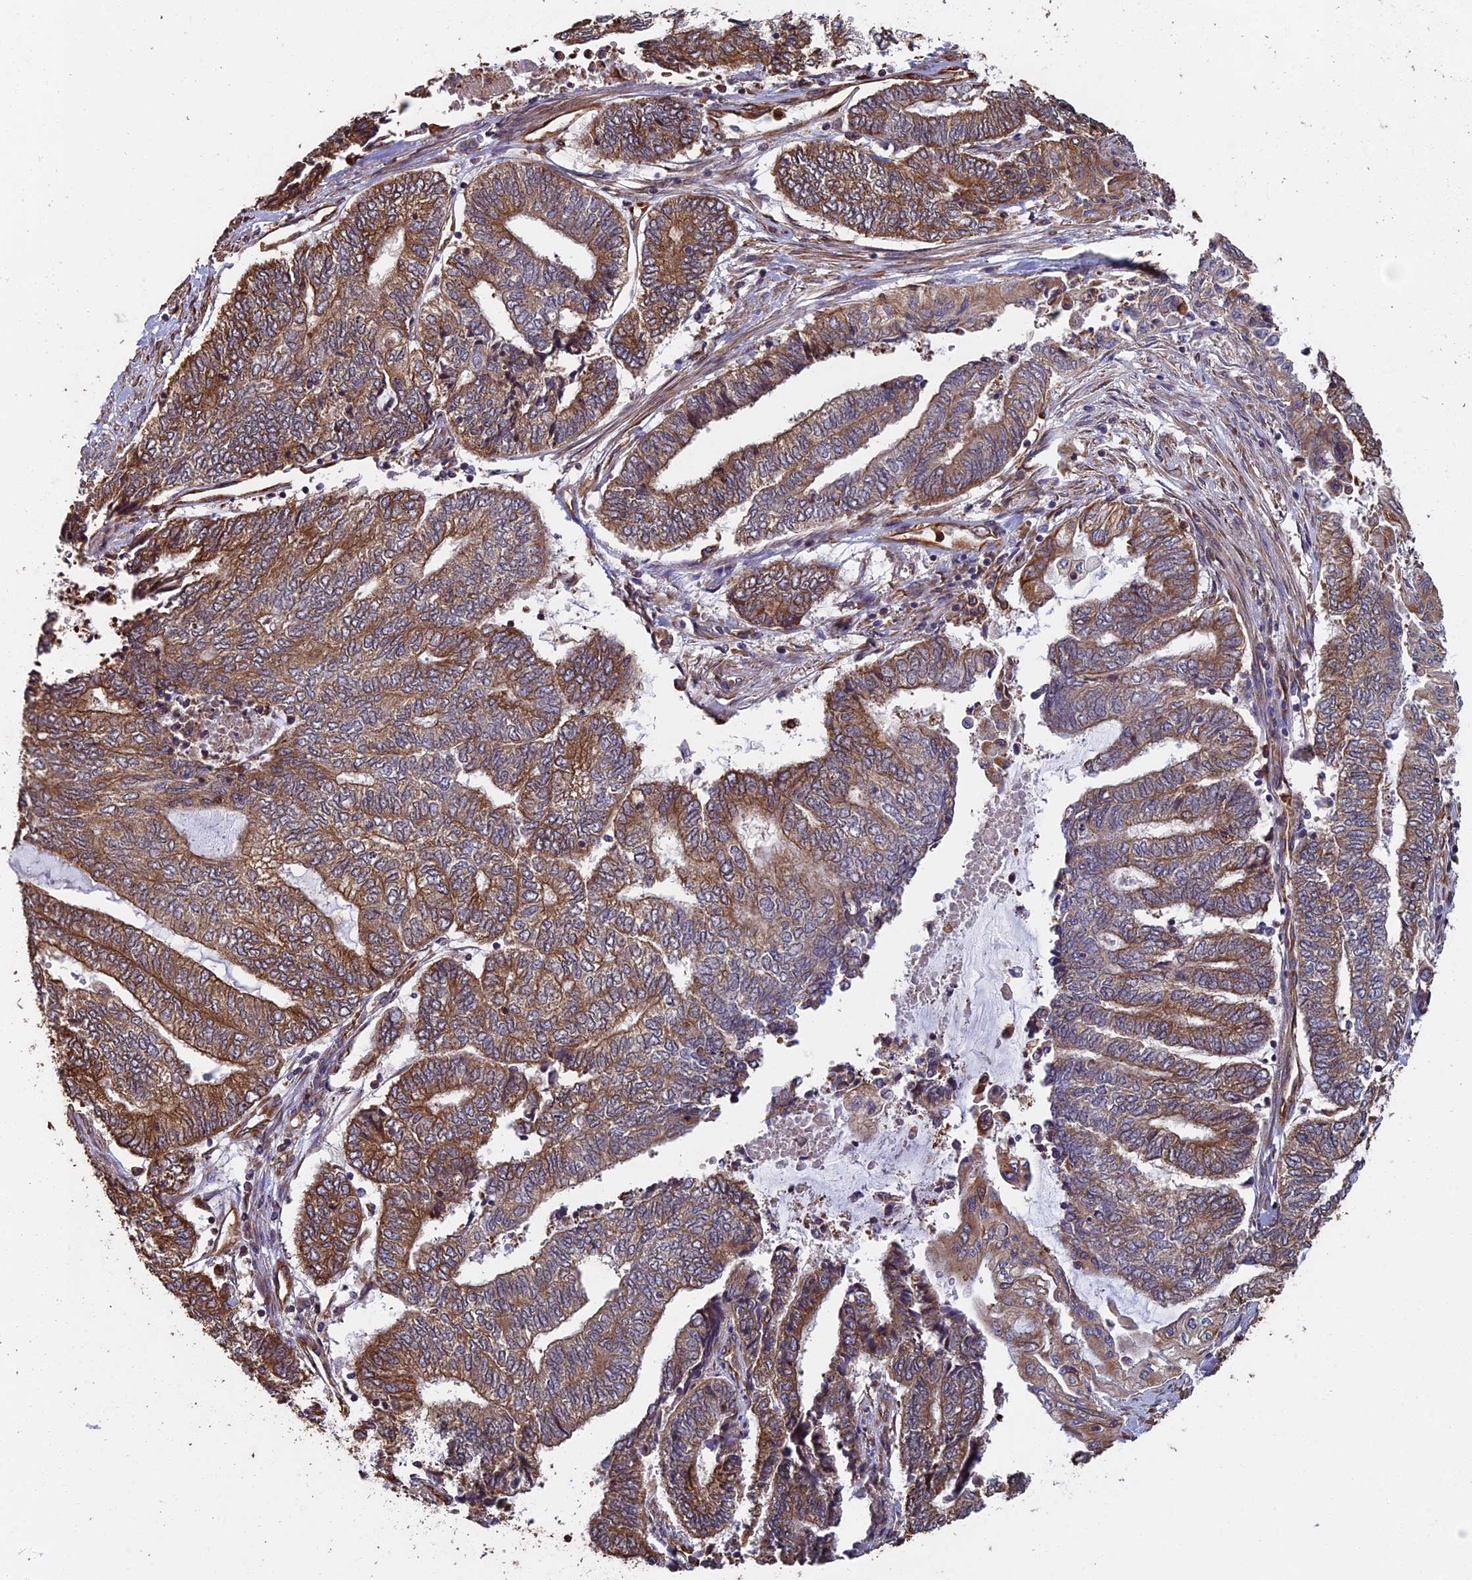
{"staining": {"intensity": "moderate", "quantity": "25%-75%", "location": "cytoplasmic/membranous"}, "tissue": "endometrial cancer", "cell_type": "Tumor cells", "image_type": "cancer", "snomed": [{"axis": "morphology", "description": "Adenocarcinoma, NOS"}, {"axis": "topography", "description": "Uterus"}, {"axis": "topography", "description": "Endometrium"}], "caption": "Endometrial cancer (adenocarcinoma) stained for a protein demonstrates moderate cytoplasmic/membranous positivity in tumor cells.", "gene": "CCDC124", "patient": {"sex": "female", "age": 70}}